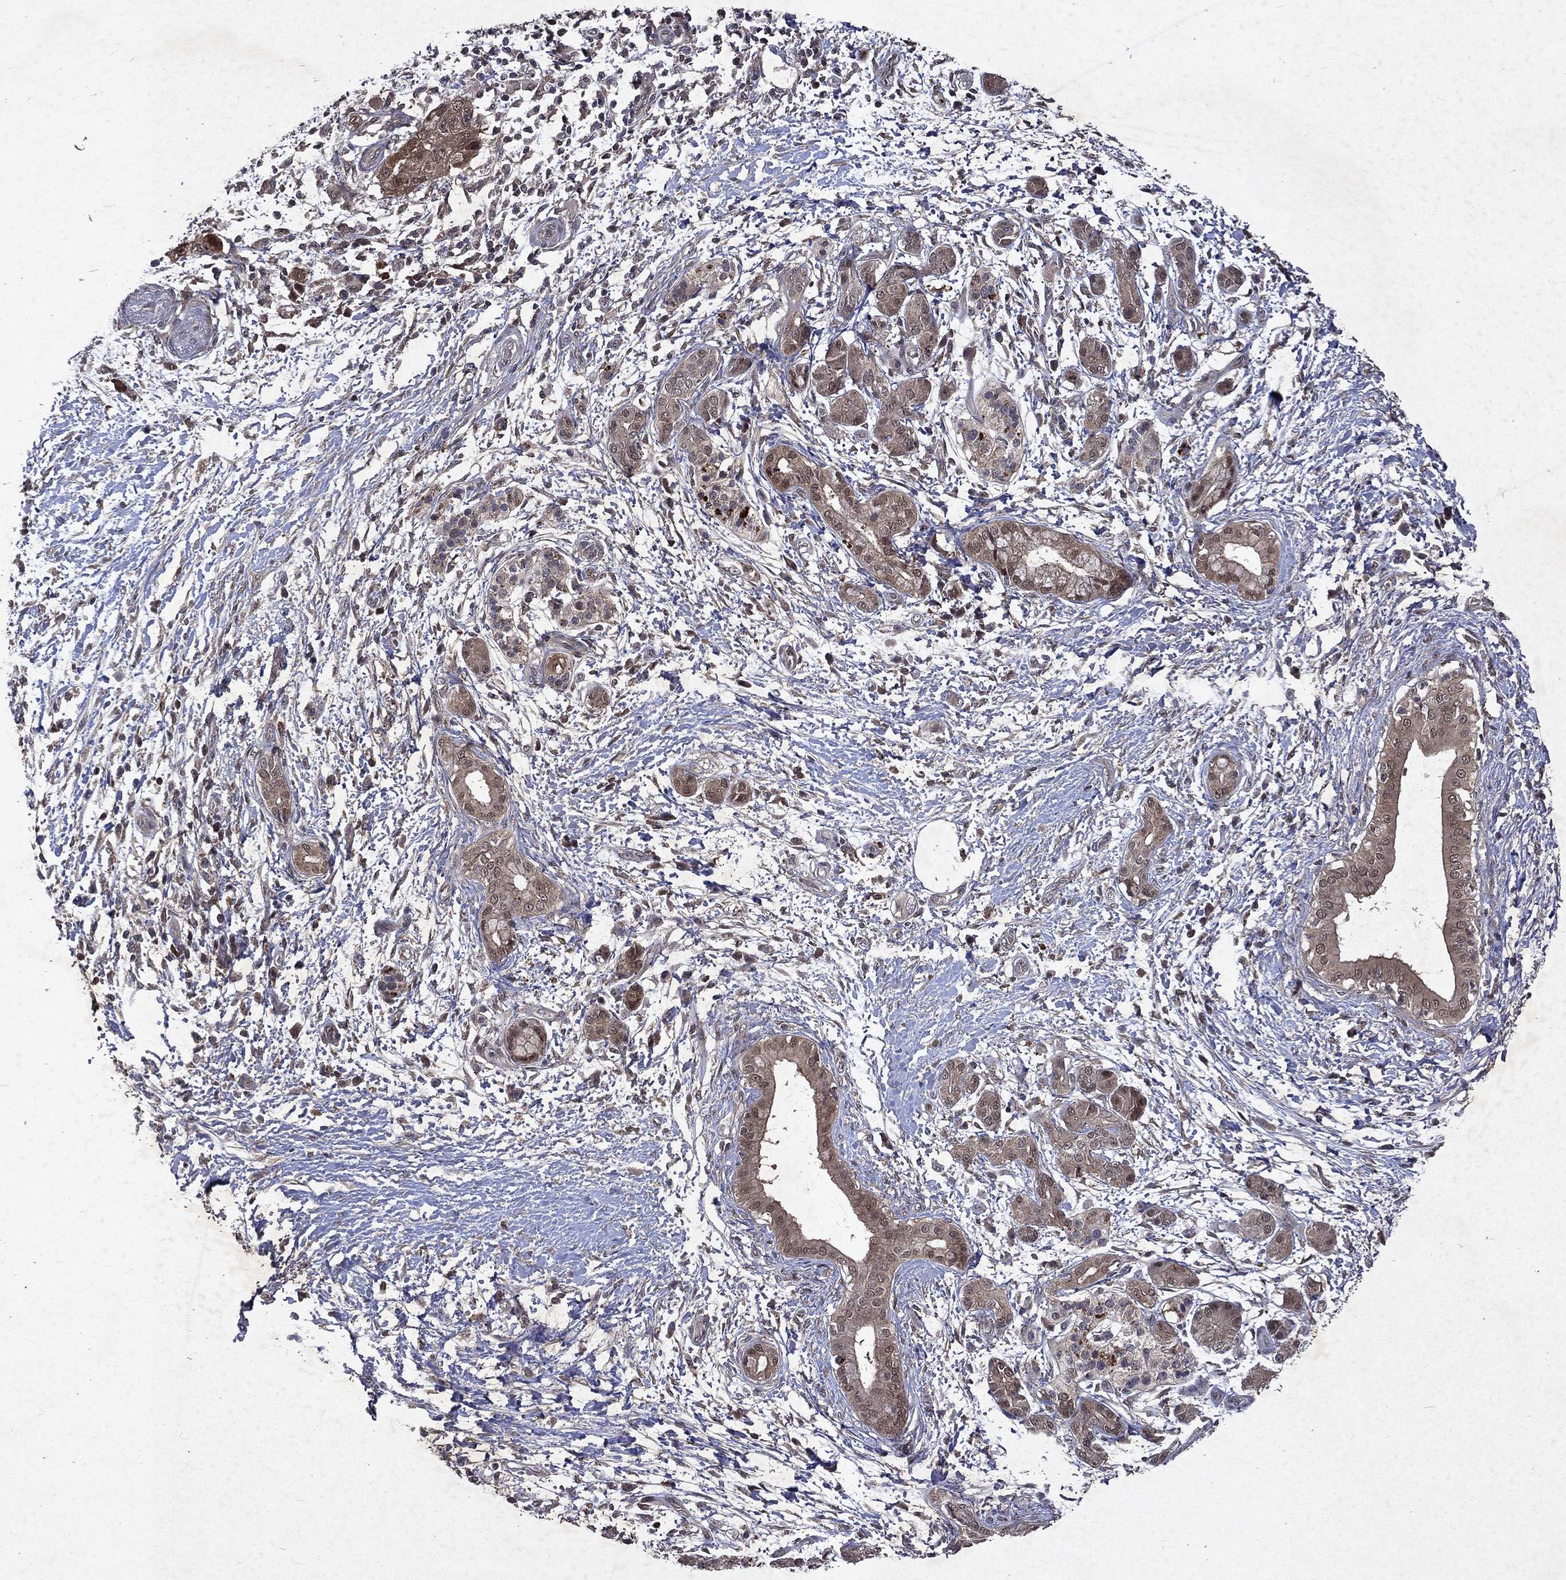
{"staining": {"intensity": "weak", "quantity": "25%-75%", "location": "cytoplasmic/membranous,nuclear"}, "tissue": "pancreatic cancer", "cell_type": "Tumor cells", "image_type": "cancer", "snomed": [{"axis": "morphology", "description": "Adenocarcinoma, NOS"}, {"axis": "topography", "description": "Pancreas"}], "caption": "The micrograph shows a brown stain indicating the presence of a protein in the cytoplasmic/membranous and nuclear of tumor cells in adenocarcinoma (pancreatic).", "gene": "MTAP", "patient": {"sex": "female", "age": 72}}